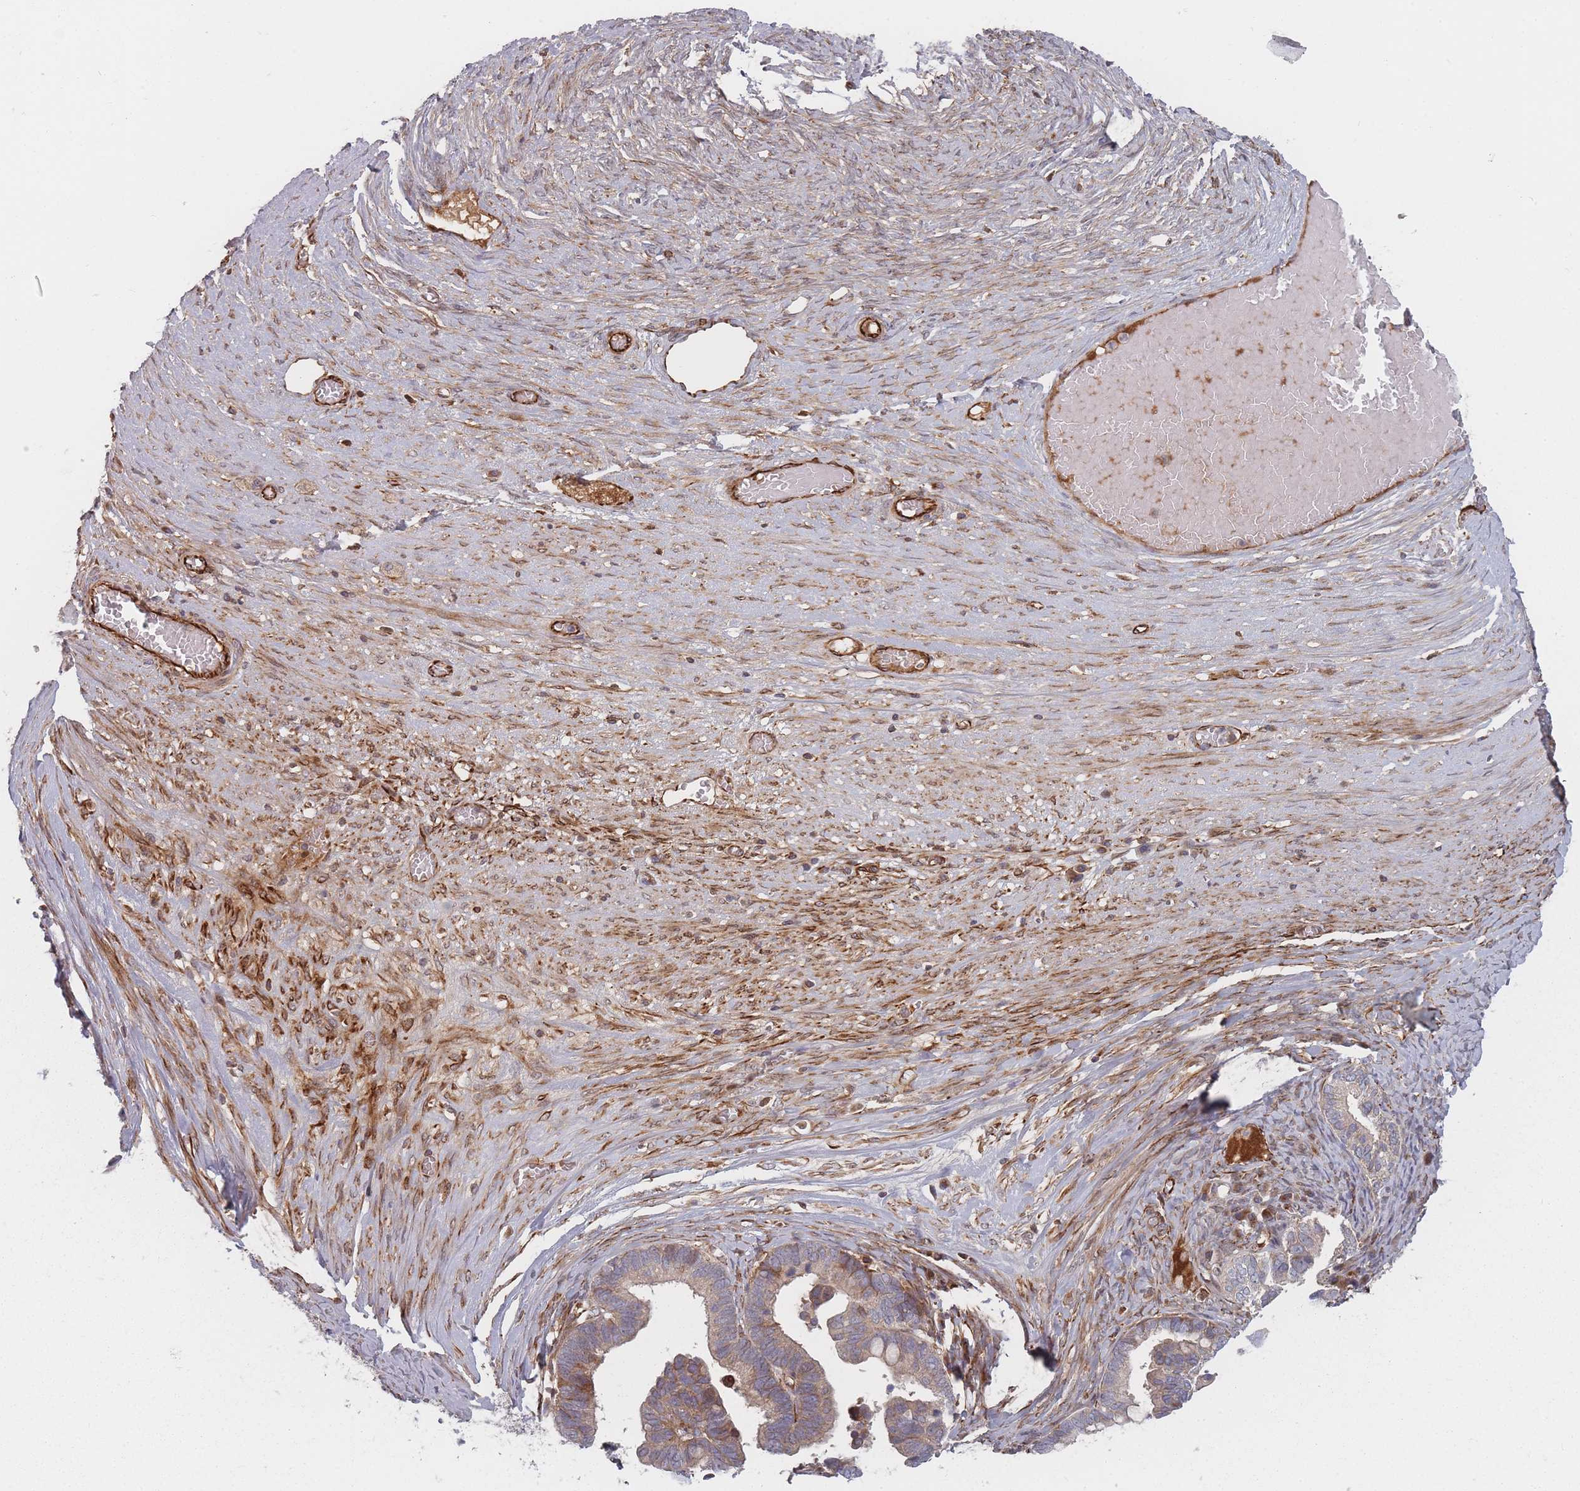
{"staining": {"intensity": "weak", "quantity": ">75%", "location": "cytoplasmic/membranous"}, "tissue": "ovarian cancer", "cell_type": "Tumor cells", "image_type": "cancer", "snomed": [{"axis": "morphology", "description": "Cystadenocarcinoma, serous, NOS"}, {"axis": "topography", "description": "Ovary"}], "caption": "Immunohistochemical staining of ovarian cancer exhibits low levels of weak cytoplasmic/membranous protein positivity in approximately >75% of tumor cells.", "gene": "EEF1AKMT2", "patient": {"sex": "female", "age": 56}}